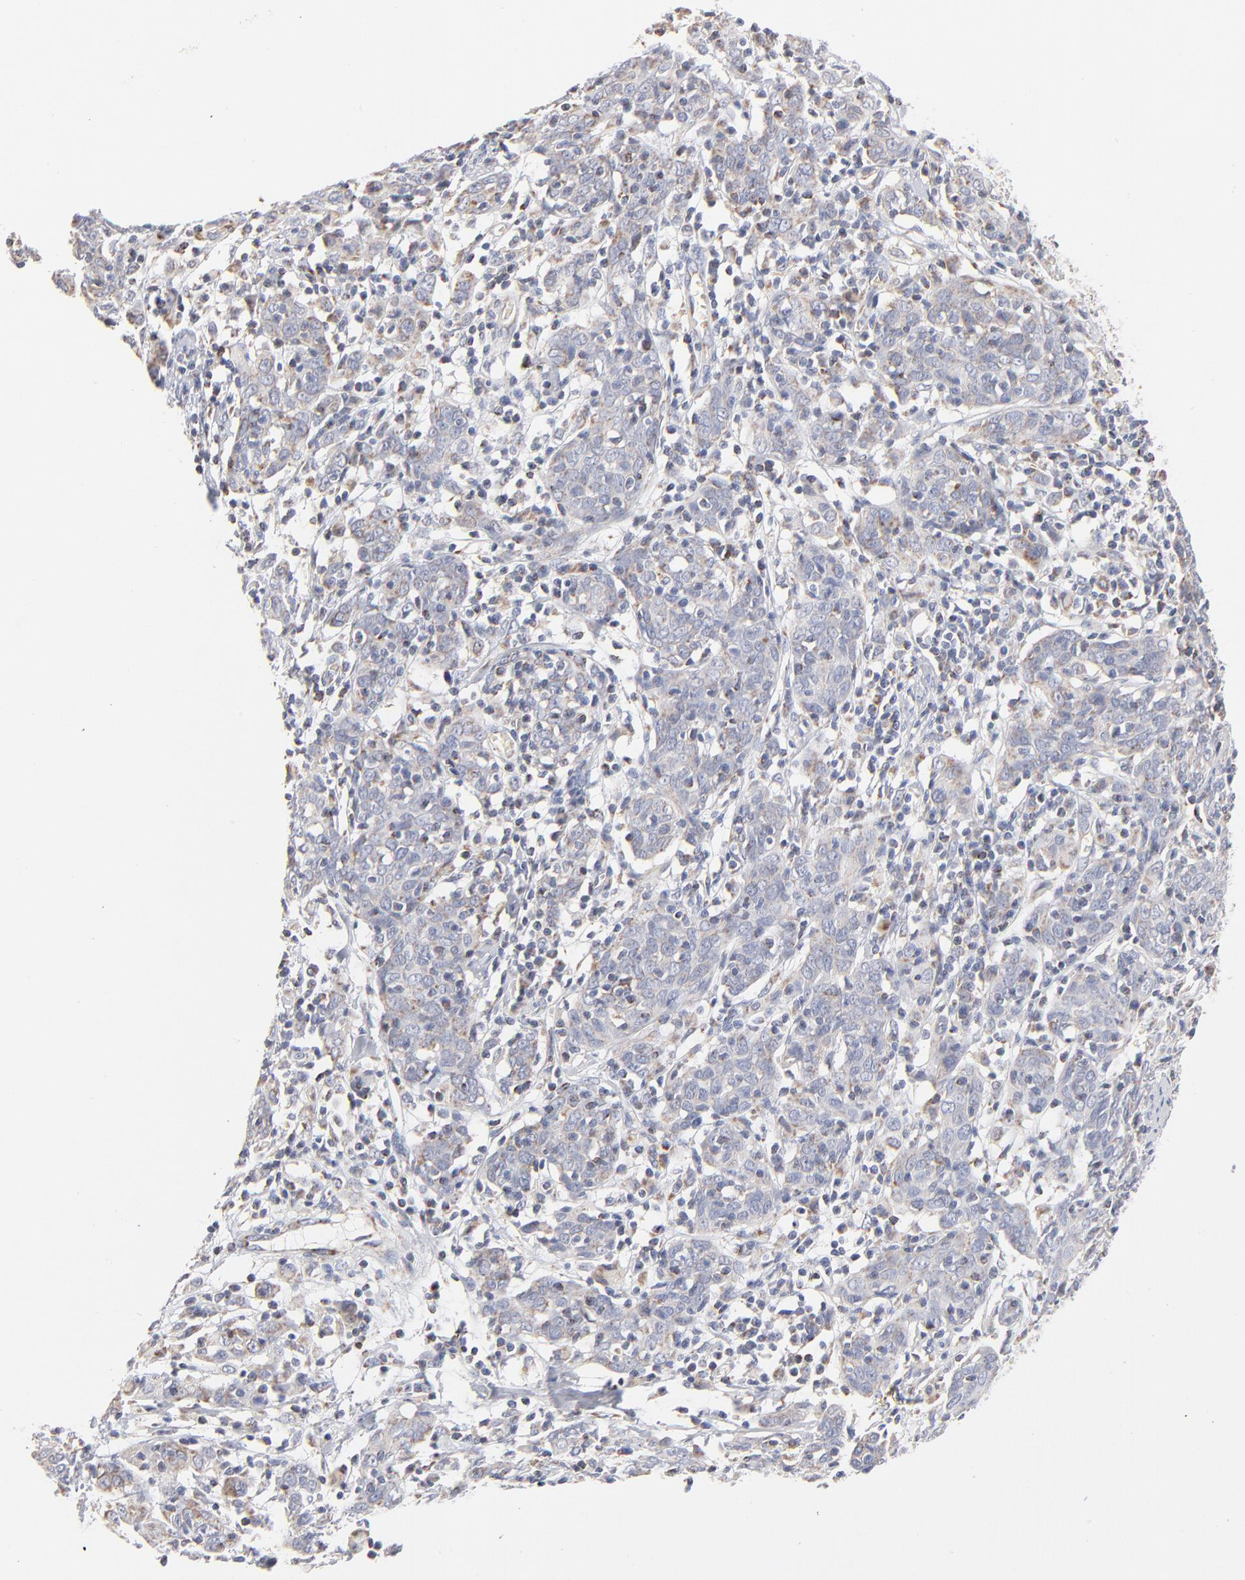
{"staining": {"intensity": "weak", "quantity": "25%-75%", "location": "cytoplasmic/membranous"}, "tissue": "cervical cancer", "cell_type": "Tumor cells", "image_type": "cancer", "snomed": [{"axis": "morphology", "description": "Normal tissue, NOS"}, {"axis": "morphology", "description": "Squamous cell carcinoma, NOS"}, {"axis": "topography", "description": "Cervix"}], "caption": "DAB immunohistochemical staining of cervical cancer (squamous cell carcinoma) shows weak cytoplasmic/membranous protein staining in about 25%-75% of tumor cells. (DAB (3,3'-diaminobenzidine) IHC with brightfield microscopy, high magnification).", "gene": "MRPL58", "patient": {"sex": "female", "age": 67}}